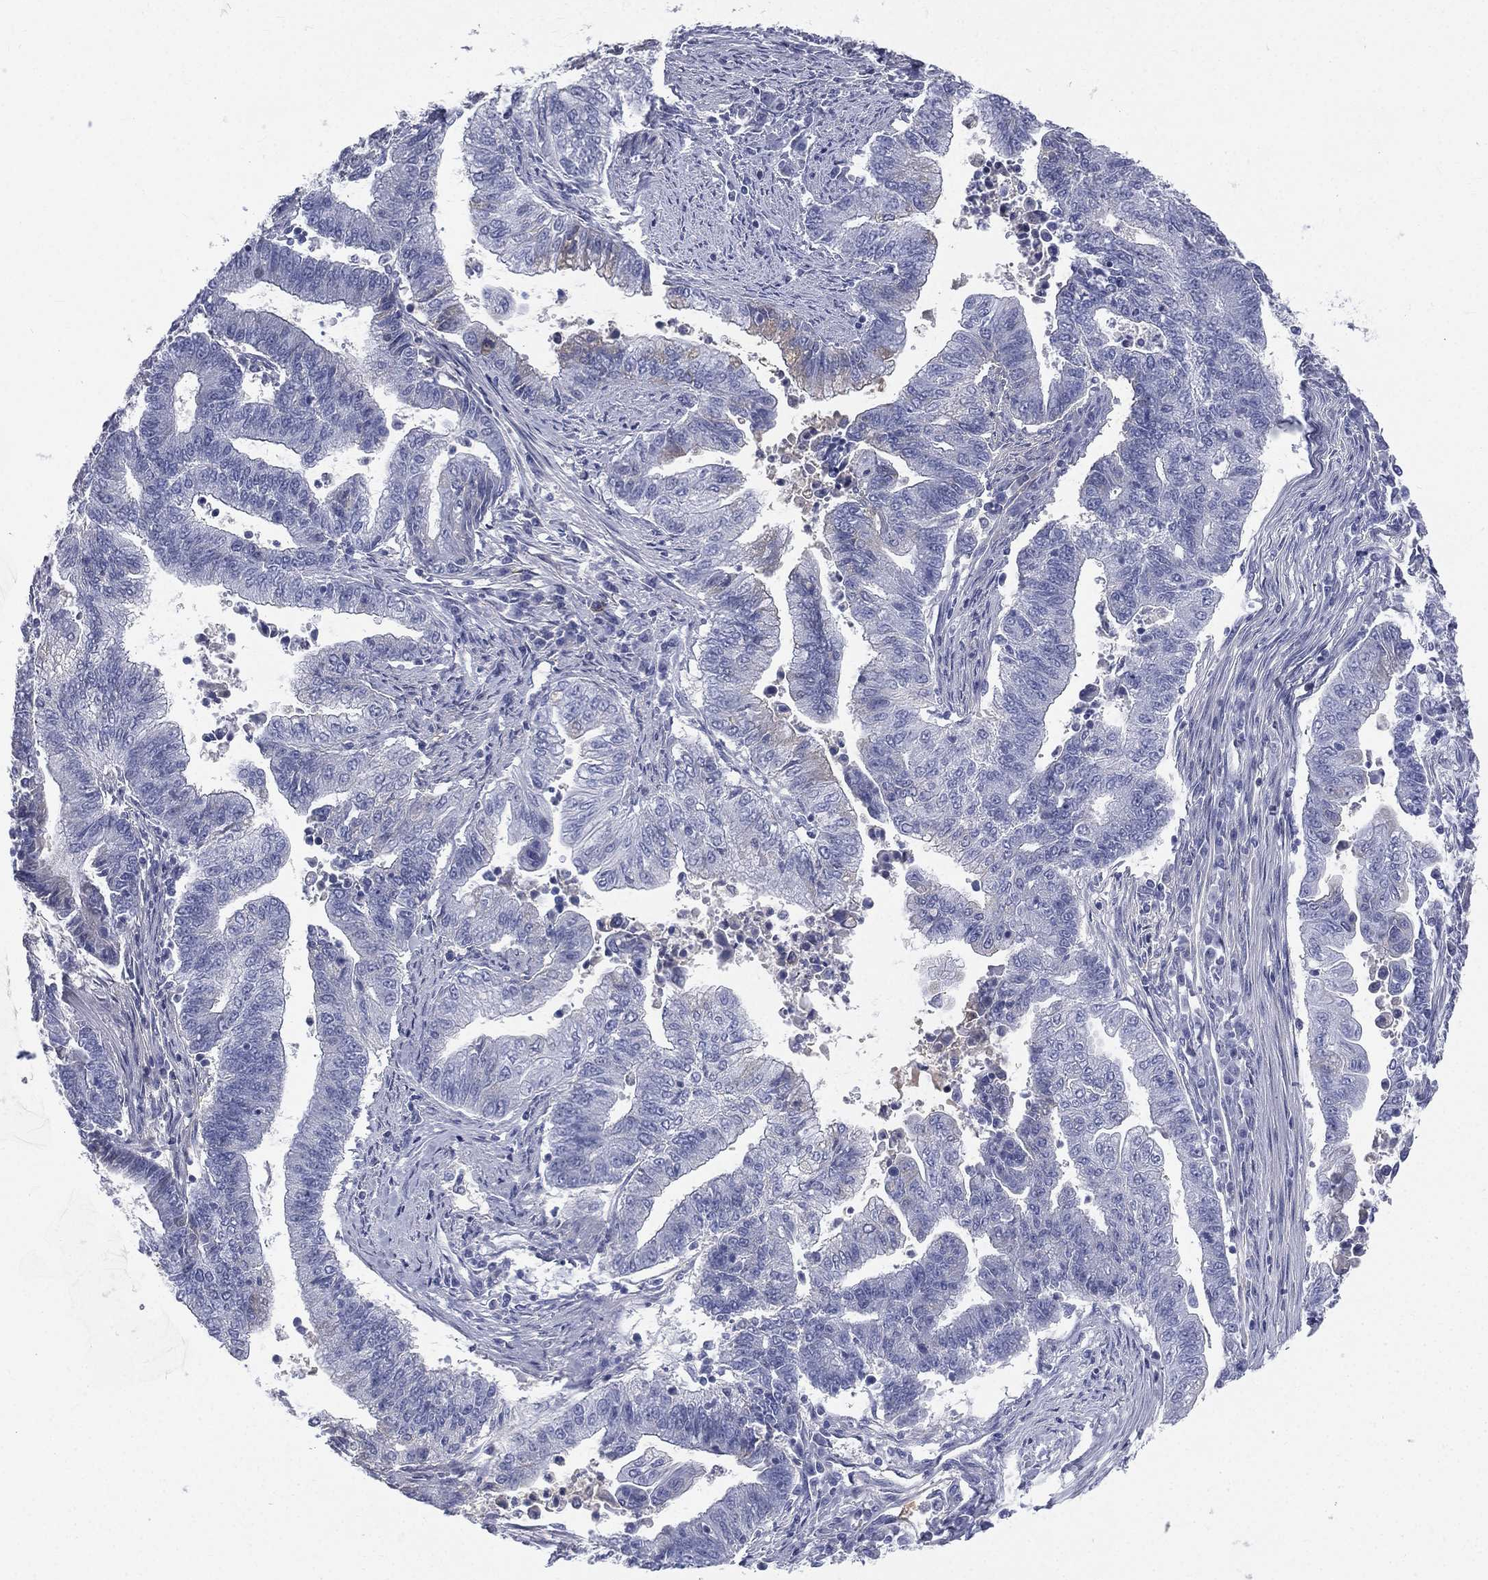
{"staining": {"intensity": "negative", "quantity": "none", "location": "none"}, "tissue": "endometrial cancer", "cell_type": "Tumor cells", "image_type": "cancer", "snomed": [{"axis": "morphology", "description": "Adenocarcinoma, NOS"}, {"axis": "topography", "description": "Uterus"}, {"axis": "topography", "description": "Endometrium"}], "caption": "The micrograph demonstrates no significant staining in tumor cells of endometrial cancer.", "gene": "HP", "patient": {"sex": "female", "age": 54}}